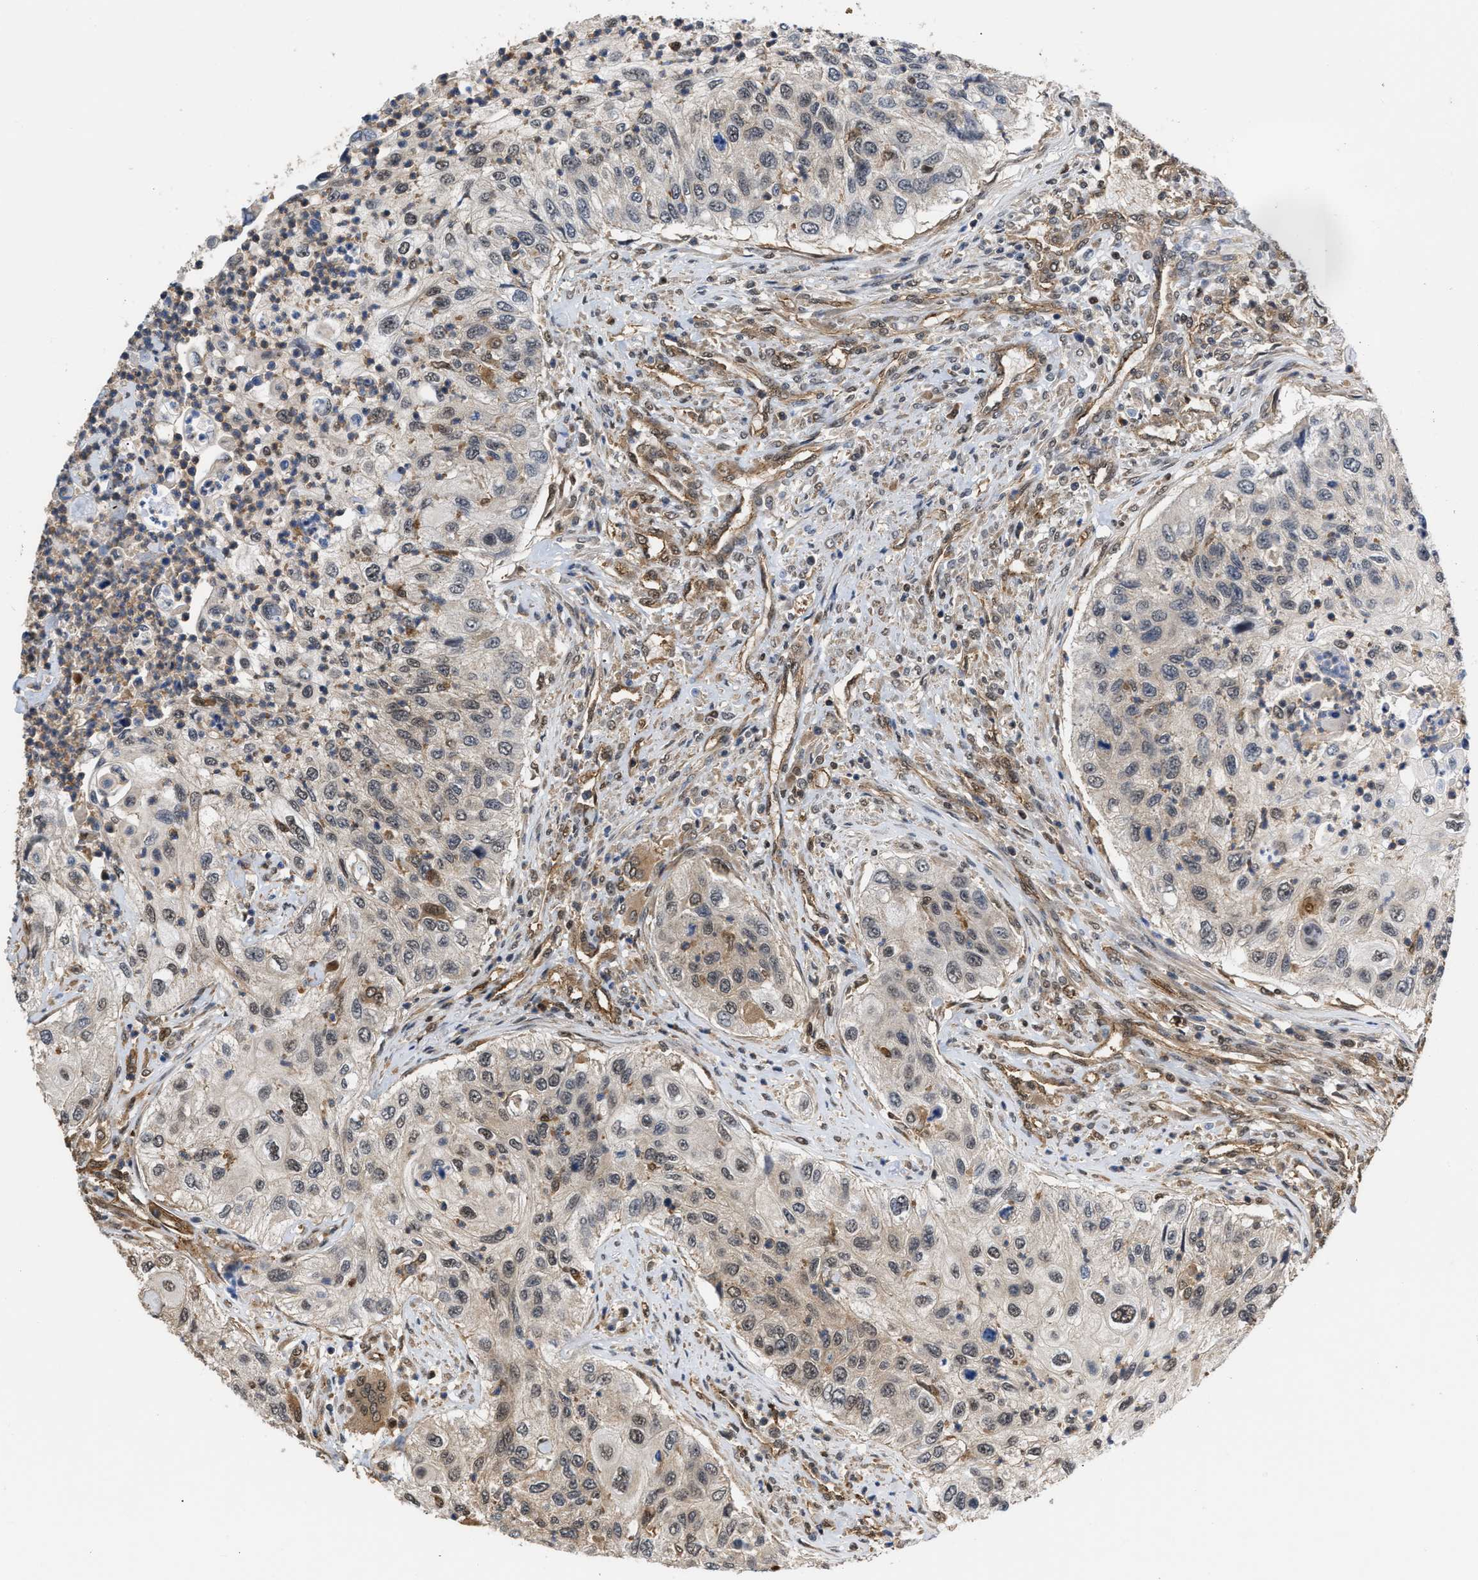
{"staining": {"intensity": "weak", "quantity": "<25%", "location": "nuclear"}, "tissue": "urothelial cancer", "cell_type": "Tumor cells", "image_type": "cancer", "snomed": [{"axis": "morphology", "description": "Urothelial carcinoma, High grade"}, {"axis": "topography", "description": "Urinary bladder"}], "caption": "DAB immunohistochemical staining of human urothelial cancer shows no significant staining in tumor cells.", "gene": "SCAI", "patient": {"sex": "female", "age": 60}}